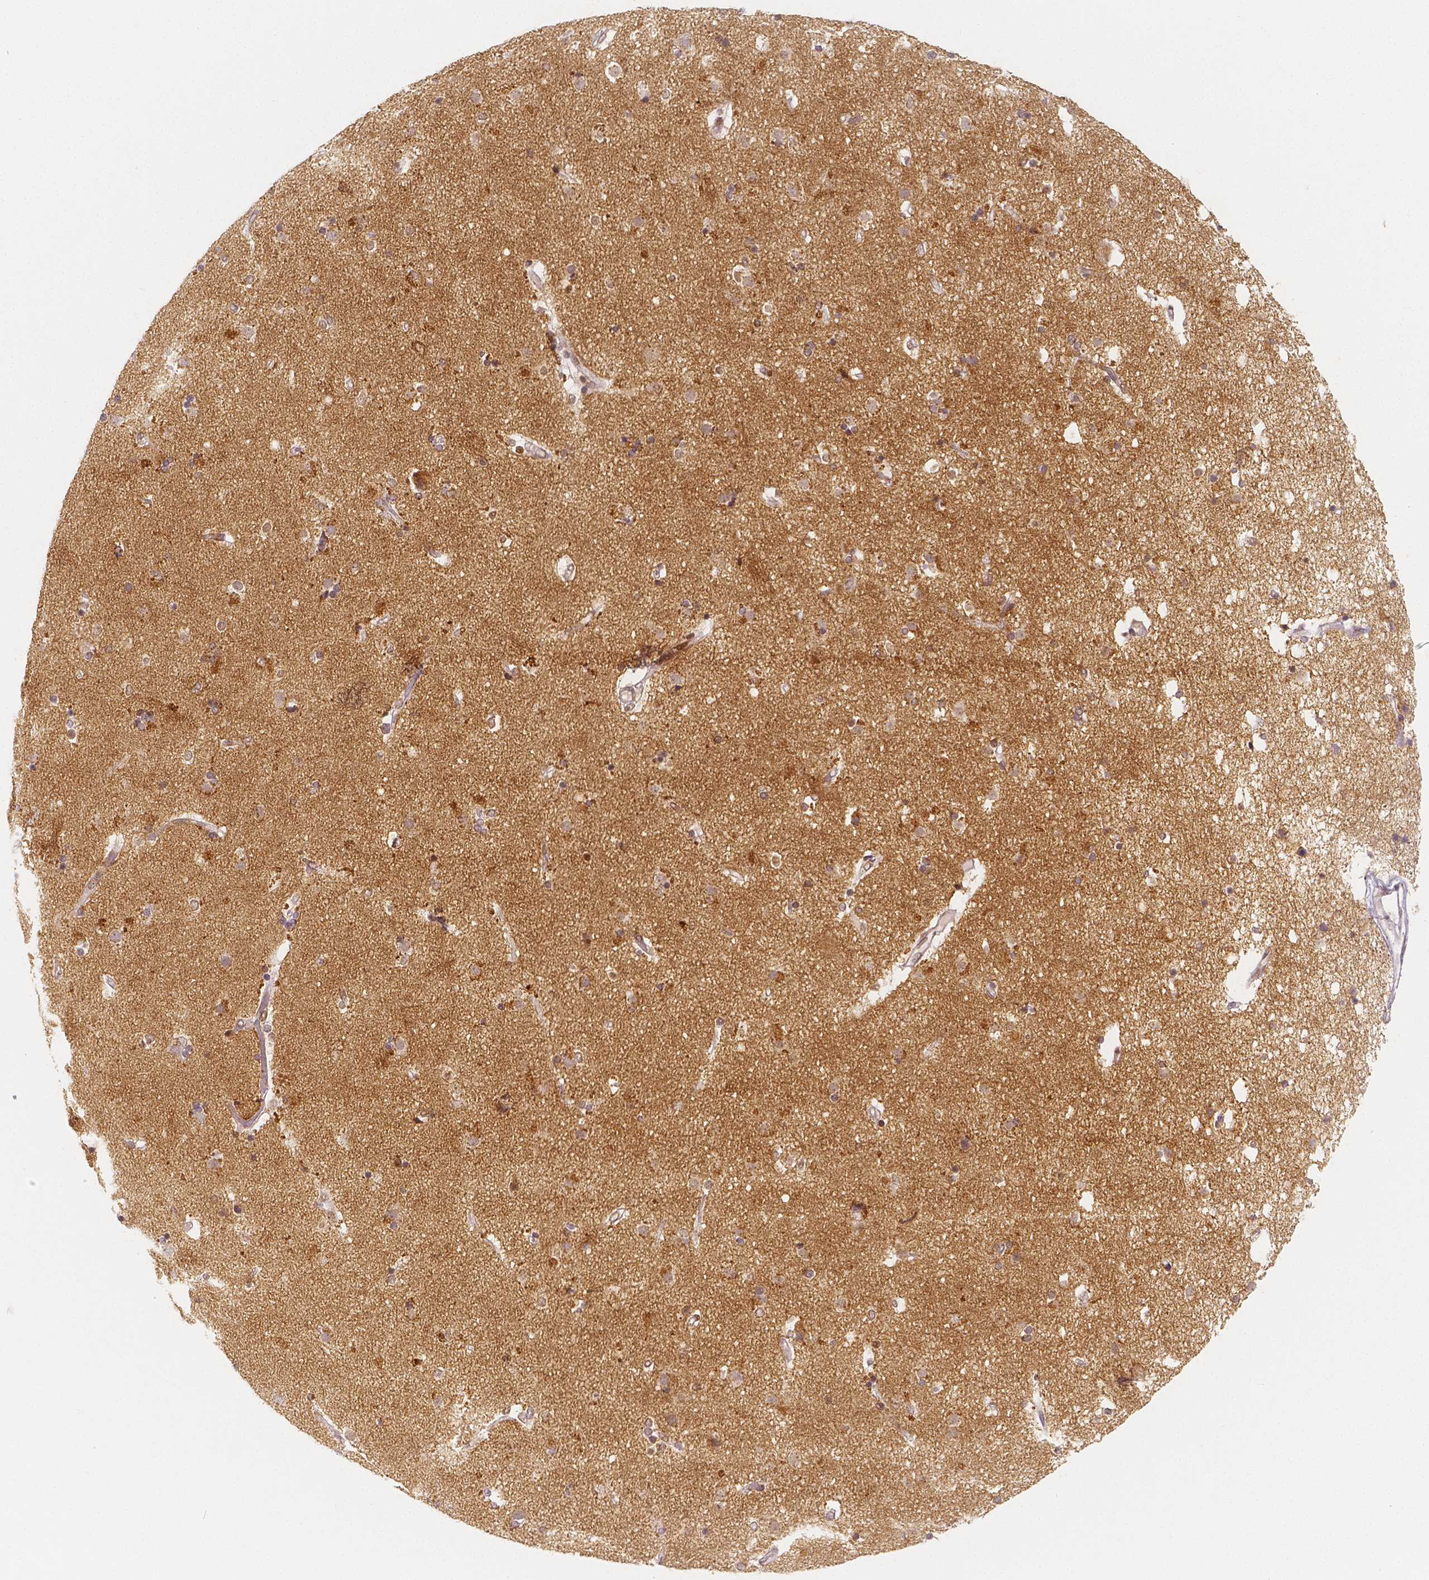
{"staining": {"intensity": "negative", "quantity": "none", "location": "none"}, "tissue": "caudate", "cell_type": "Glial cells", "image_type": "normal", "snomed": [{"axis": "morphology", "description": "Normal tissue, NOS"}, {"axis": "topography", "description": "Lateral ventricle wall"}], "caption": "Micrograph shows no significant protein expression in glial cells of unremarkable caudate.", "gene": "THY1", "patient": {"sex": "female", "age": 71}}